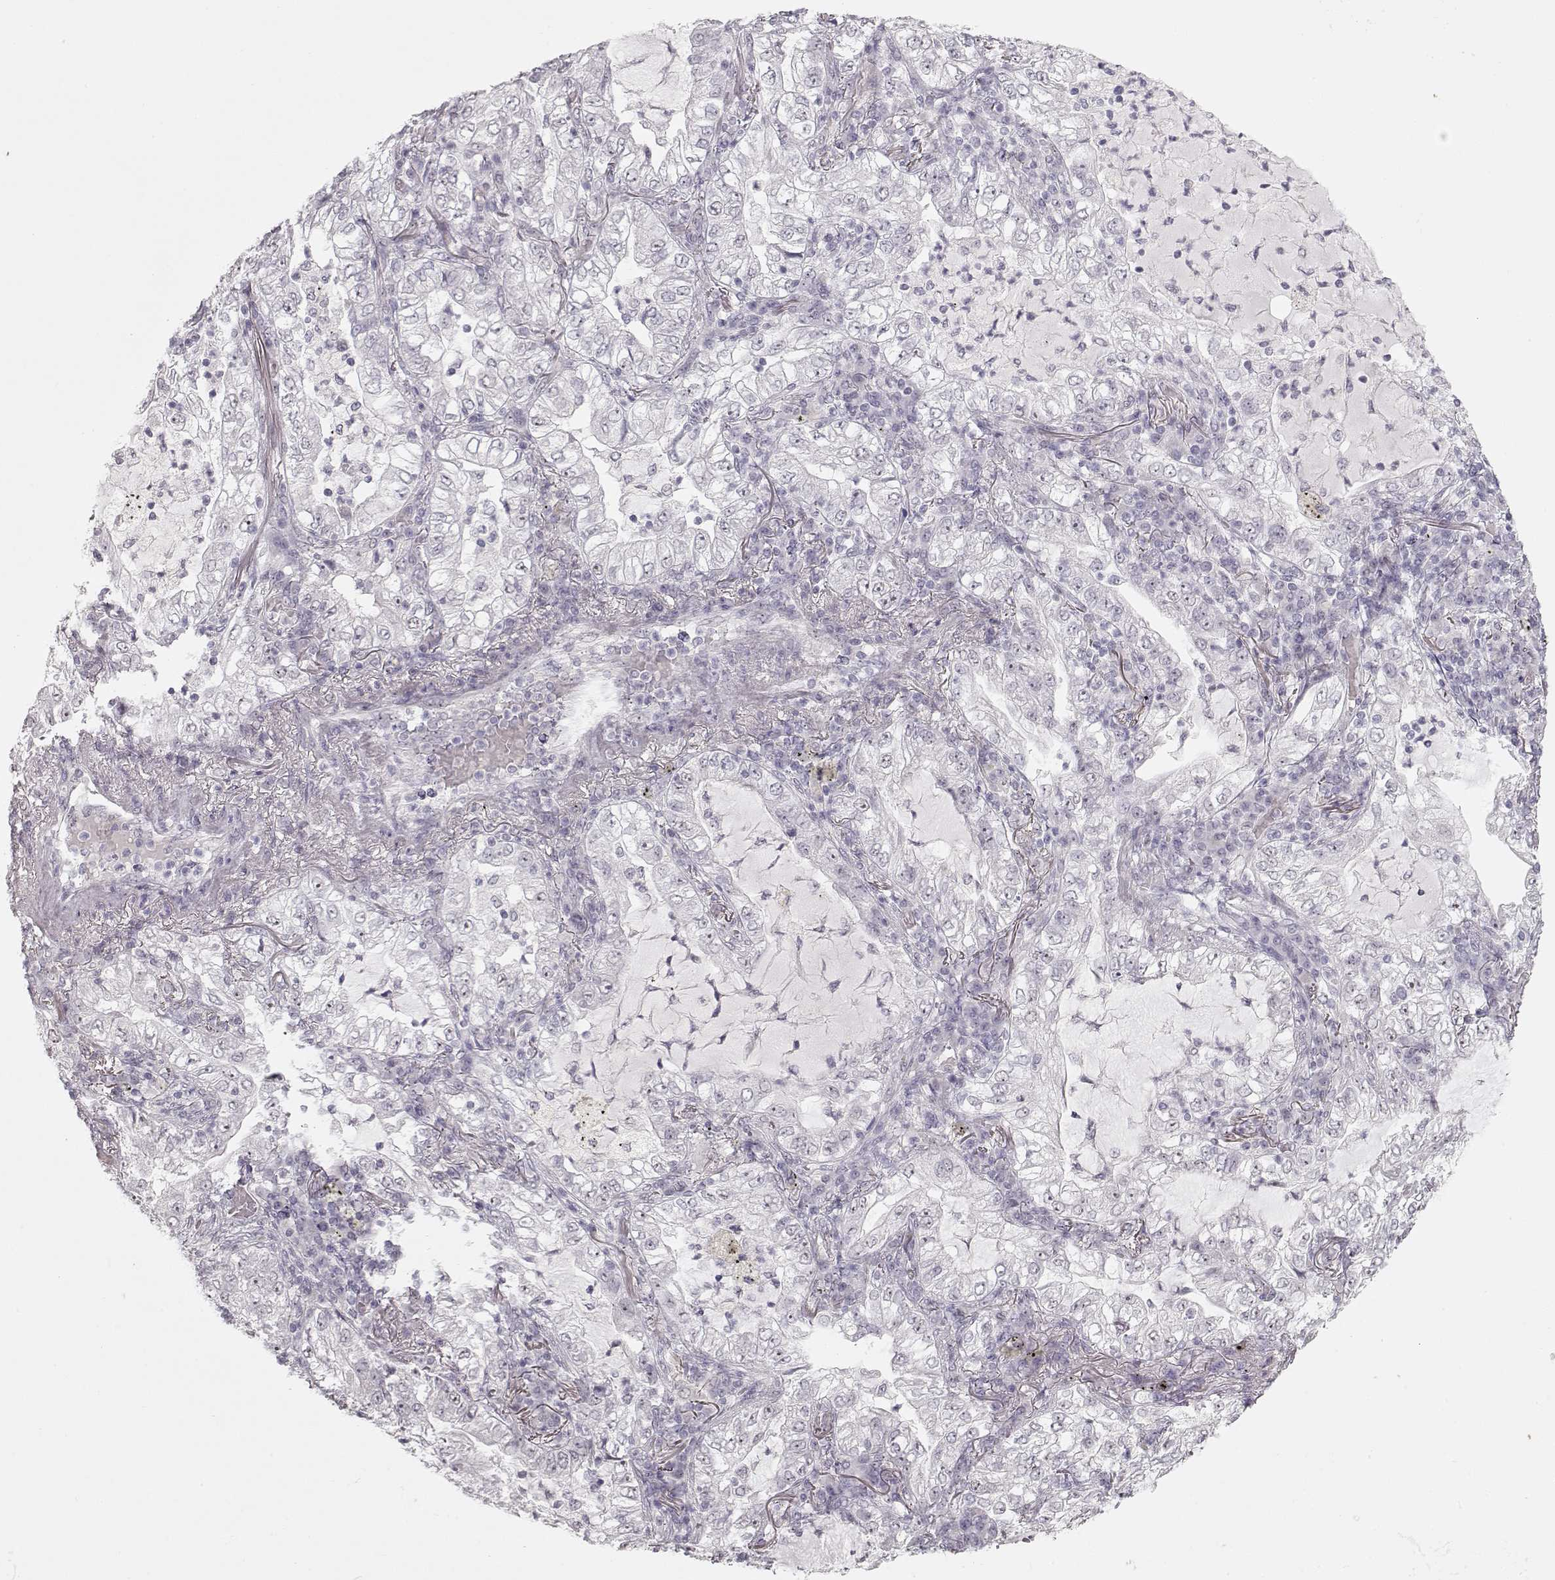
{"staining": {"intensity": "negative", "quantity": "none", "location": "none"}, "tissue": "lung cancer", "cell_type": "Tumor cells", "image_type": "cancer", "snomed": [{"axis": "morphology", "description": "Adenocarcinoma, NOS"}, {"axis": "topography", "description": "Lung"}], "caption": "An image of lung cancer stained for a protein shows no brown staining in tumor cells.", "gene": "FAM205A", "patient": {"sex": "female", "age": 73}}